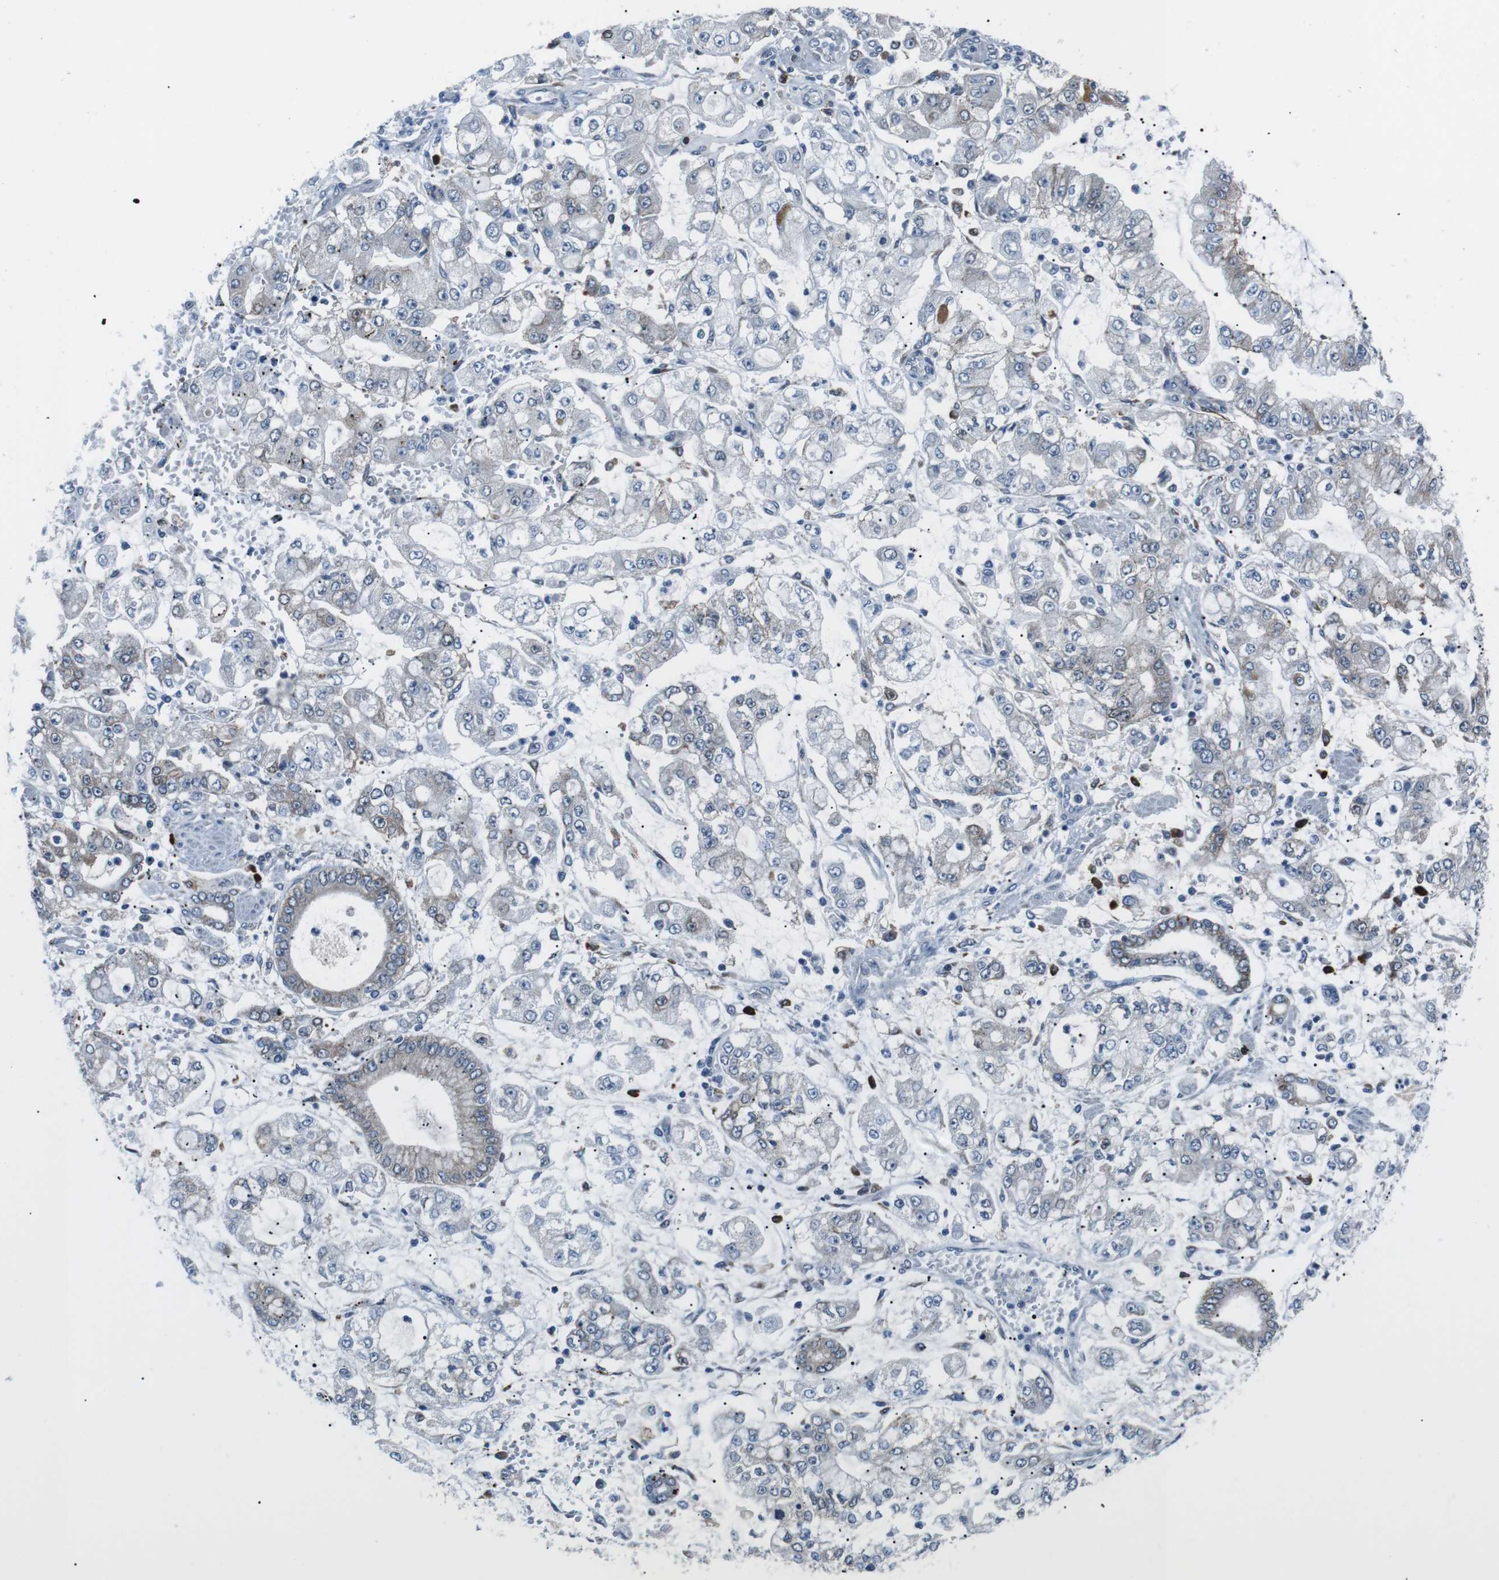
{"staining": {"intensity": "negative", "quantity": "none", "location": "none"}, "tissue": "stomach cancer", "cell_type": "Tumor cells", "image_type": "cancer", "snomed": [{"axis": "morphology", "description": "Adenocarcinoma, NOS"}, {"axis": "topography", "description": "Stomach"}], "caption": "This is a image of immunohistochemistry (IHC) staining of adenocarcinoma (stomach), which shows no positivity in tumor cells.", "gene": "BLNK", "patient": {"sex": "male", "age": 76}}